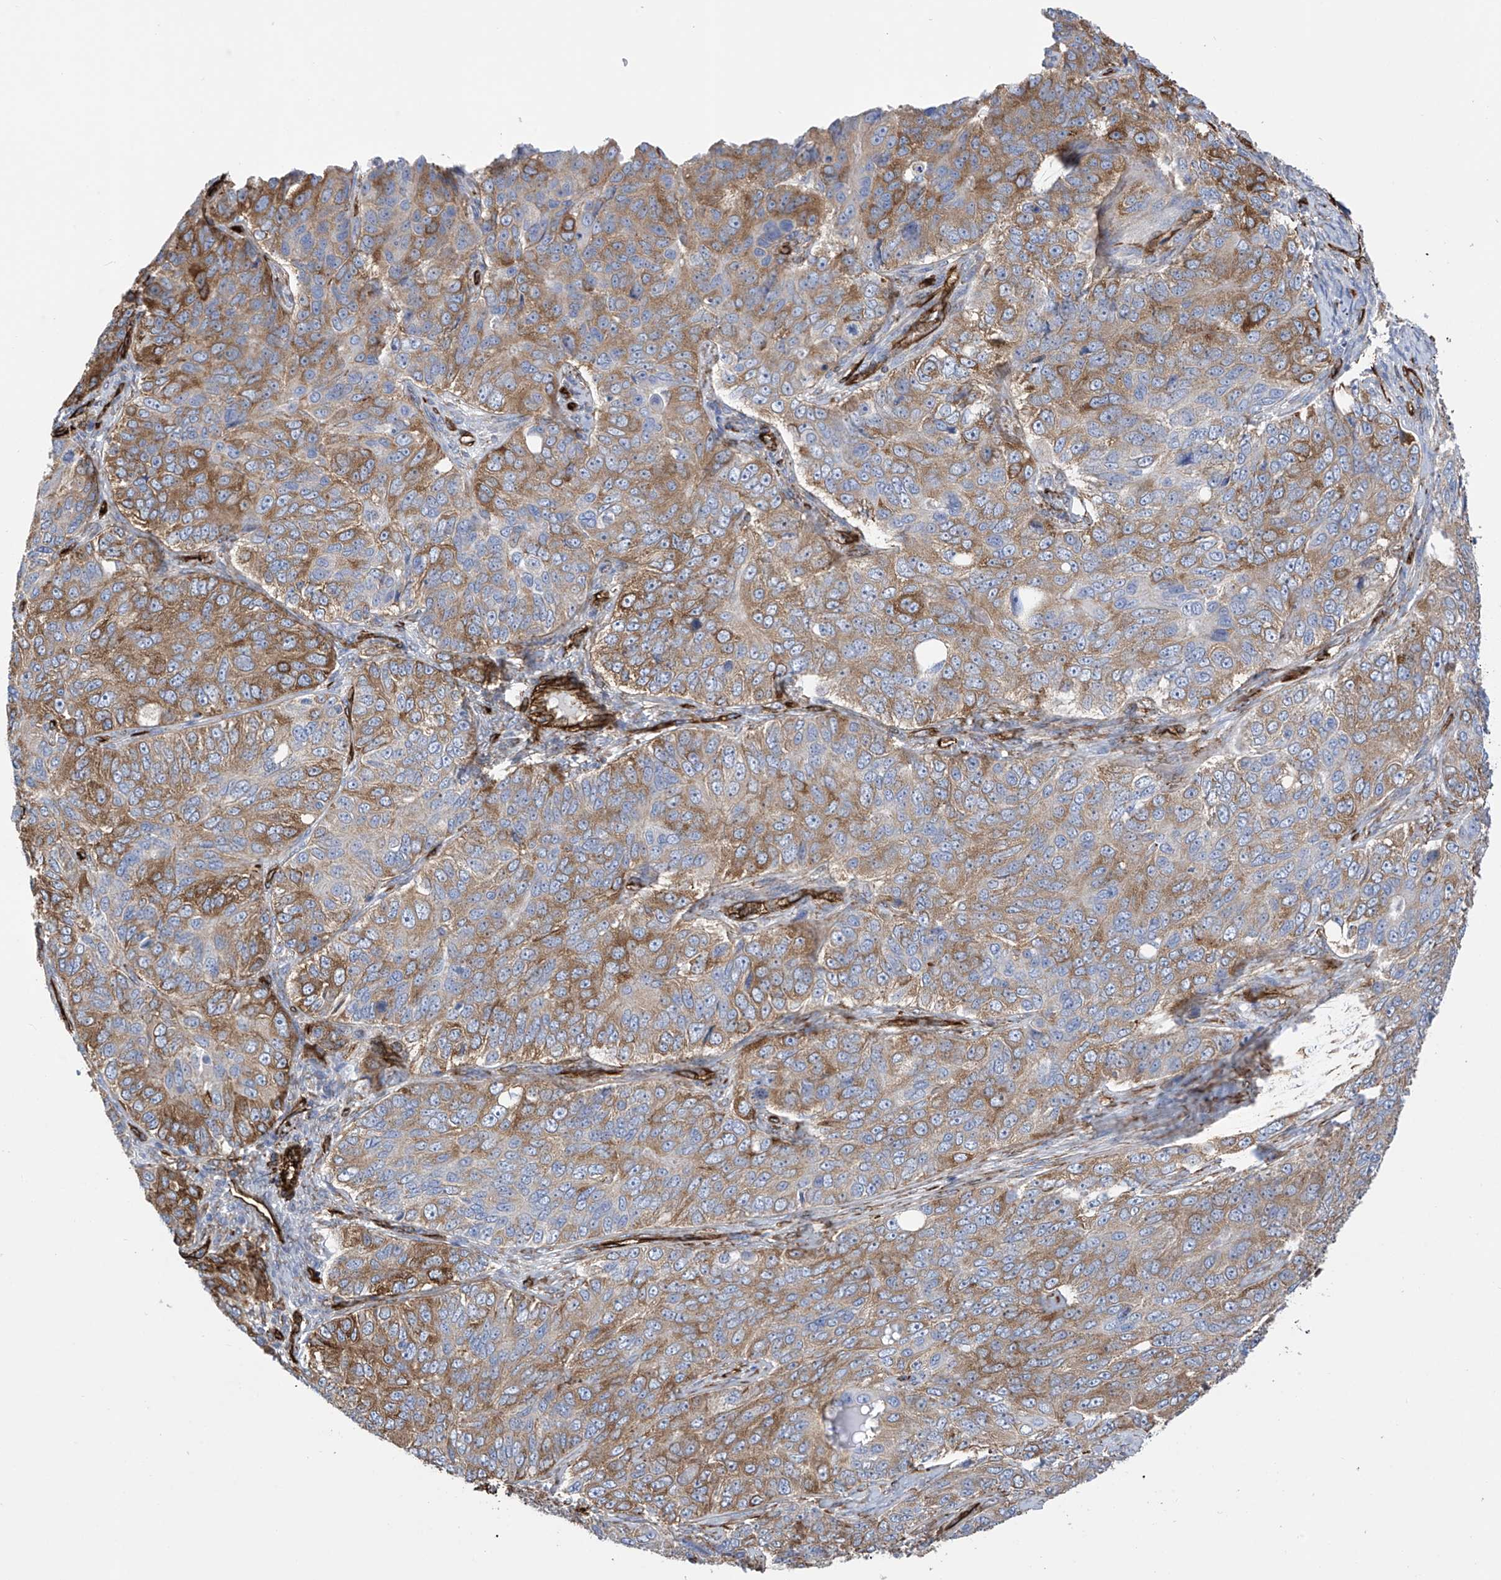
{"staining": {"intensity": "moderate", "quantity": ">75%", "location": "cytoplasmic/membranous"}, "tissue": "ovarian cancer", "cell_type": "Tumor cells", "image_type": "cancer", "snomed": [{"axis": "morphology", "description": "Carcinoma, endometroid"}, {"axis": "topography", "description": "Ovary"}], "caption": "Ovarian endometroid carcinoma stained with a protein marker displays moderate staining in tumor cells.", "gene": "UBTD1", "patient": {"sex": "female", "age": 51}}